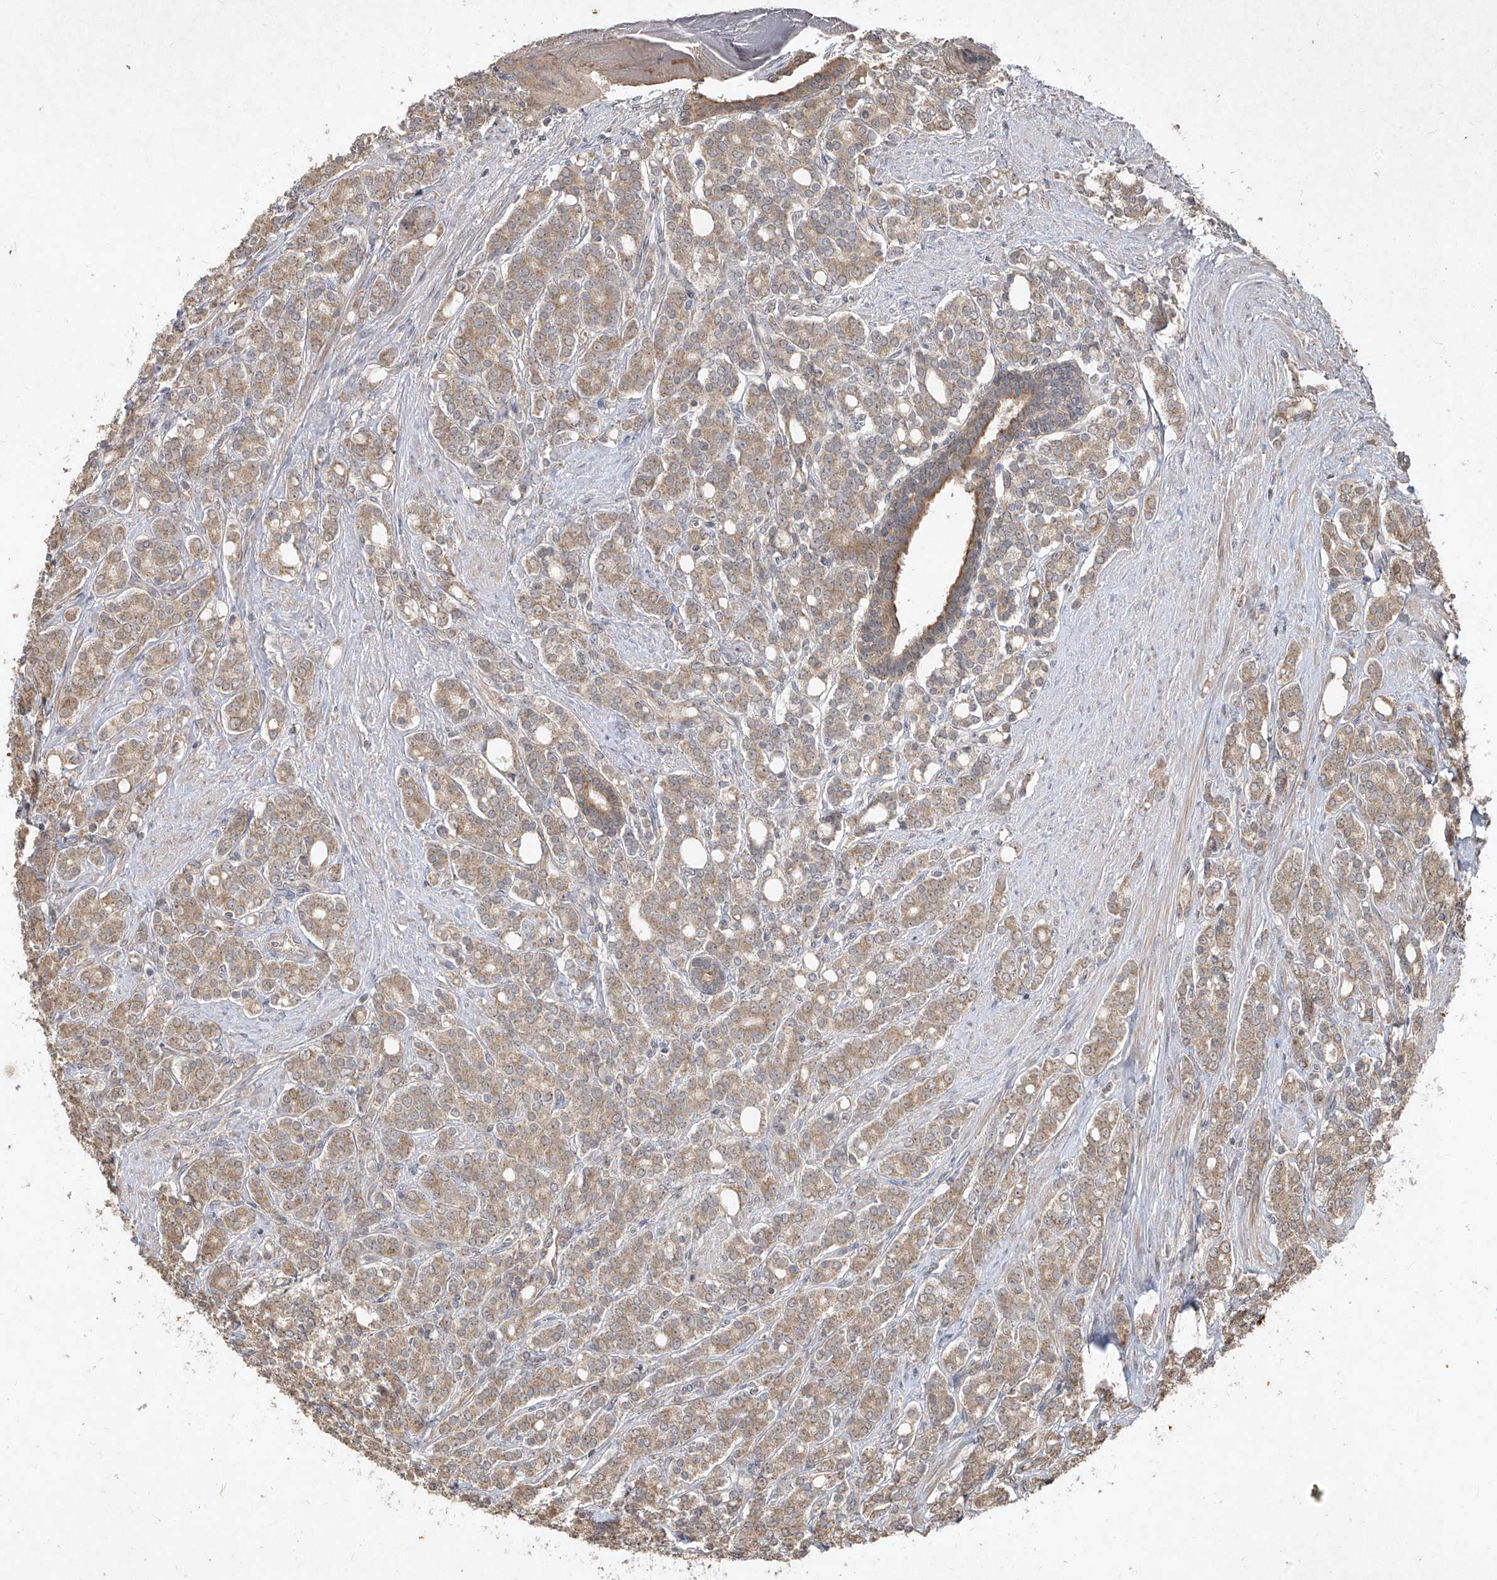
{"staining": {"intensity": "moderate", "quantity": ">75%", "location": "cytoplasmic/membranous"}, "tissue": "prostate cancer", "cell_type": "Tumor cells", "image_type": "cancer", "snomed": [{"axis": "morphology", "description": "Adenocarcinoma, High grade"}, {"axis": "topography", "description": "Prostate"}], "caption": "High-power microscopy captured an immunohistochemistry (IHC) histopathology image of high-grade adenocarcinoma (prostate), revealing moderate cytoplasmic/membranous expression in approximately >75% of tumor cells.", "gene": "ABCD3", "patient": {"sex": "male", "age": 62}}